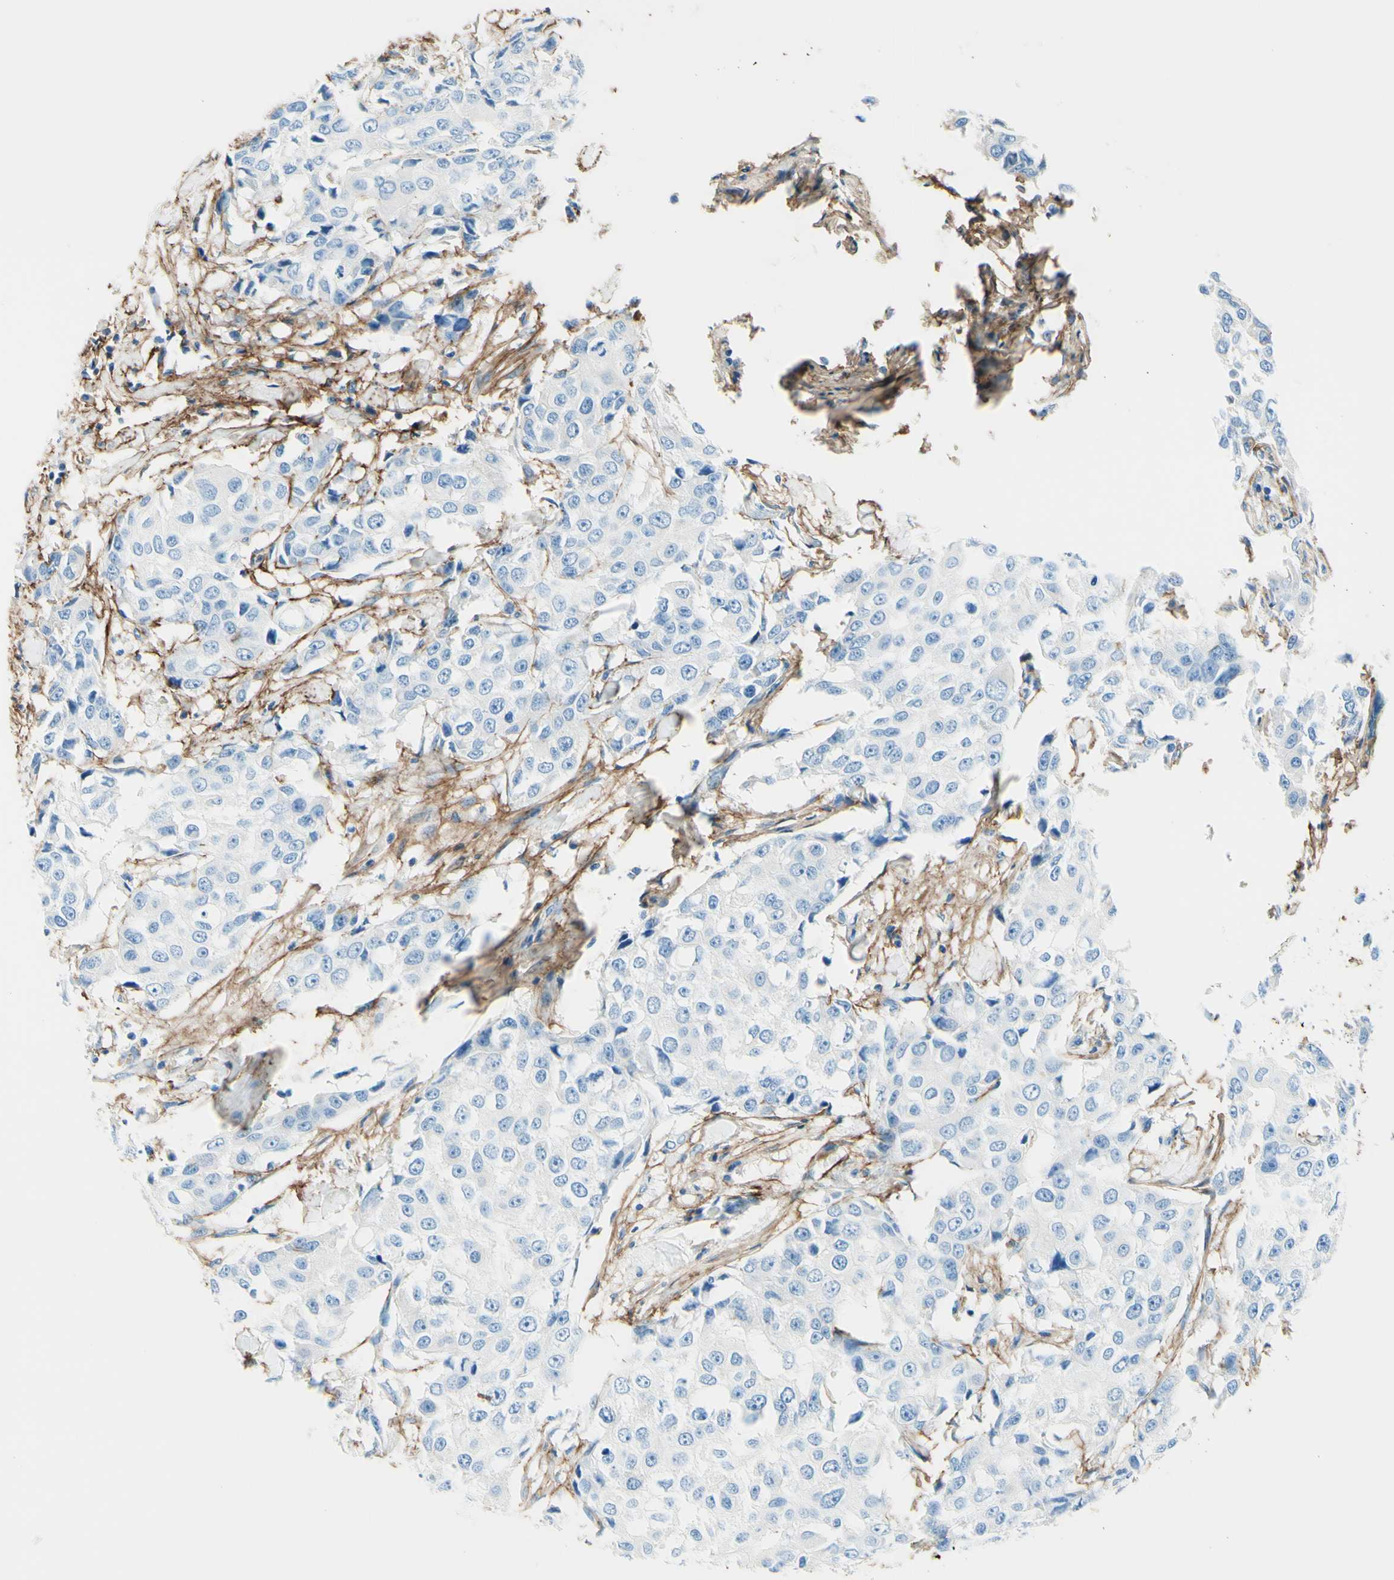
{"staining": {"intensity": "negative", "quantity": "none", "location": "none"}, "tissue": "breast cancer", "cell_type": "Tumor cells", "image_type": "cancer", "snomed": [{"axis": "morphology", "description": "Duct carcinoma"}, {"axis": "topography", "description": "Breast"}], "caption": "Micrograph shows no protein staining in tumor cells of breast intraductal carcinoma tissue.", "gene": "MFAP5", "patient": {"sex": "female", "age": 27}}